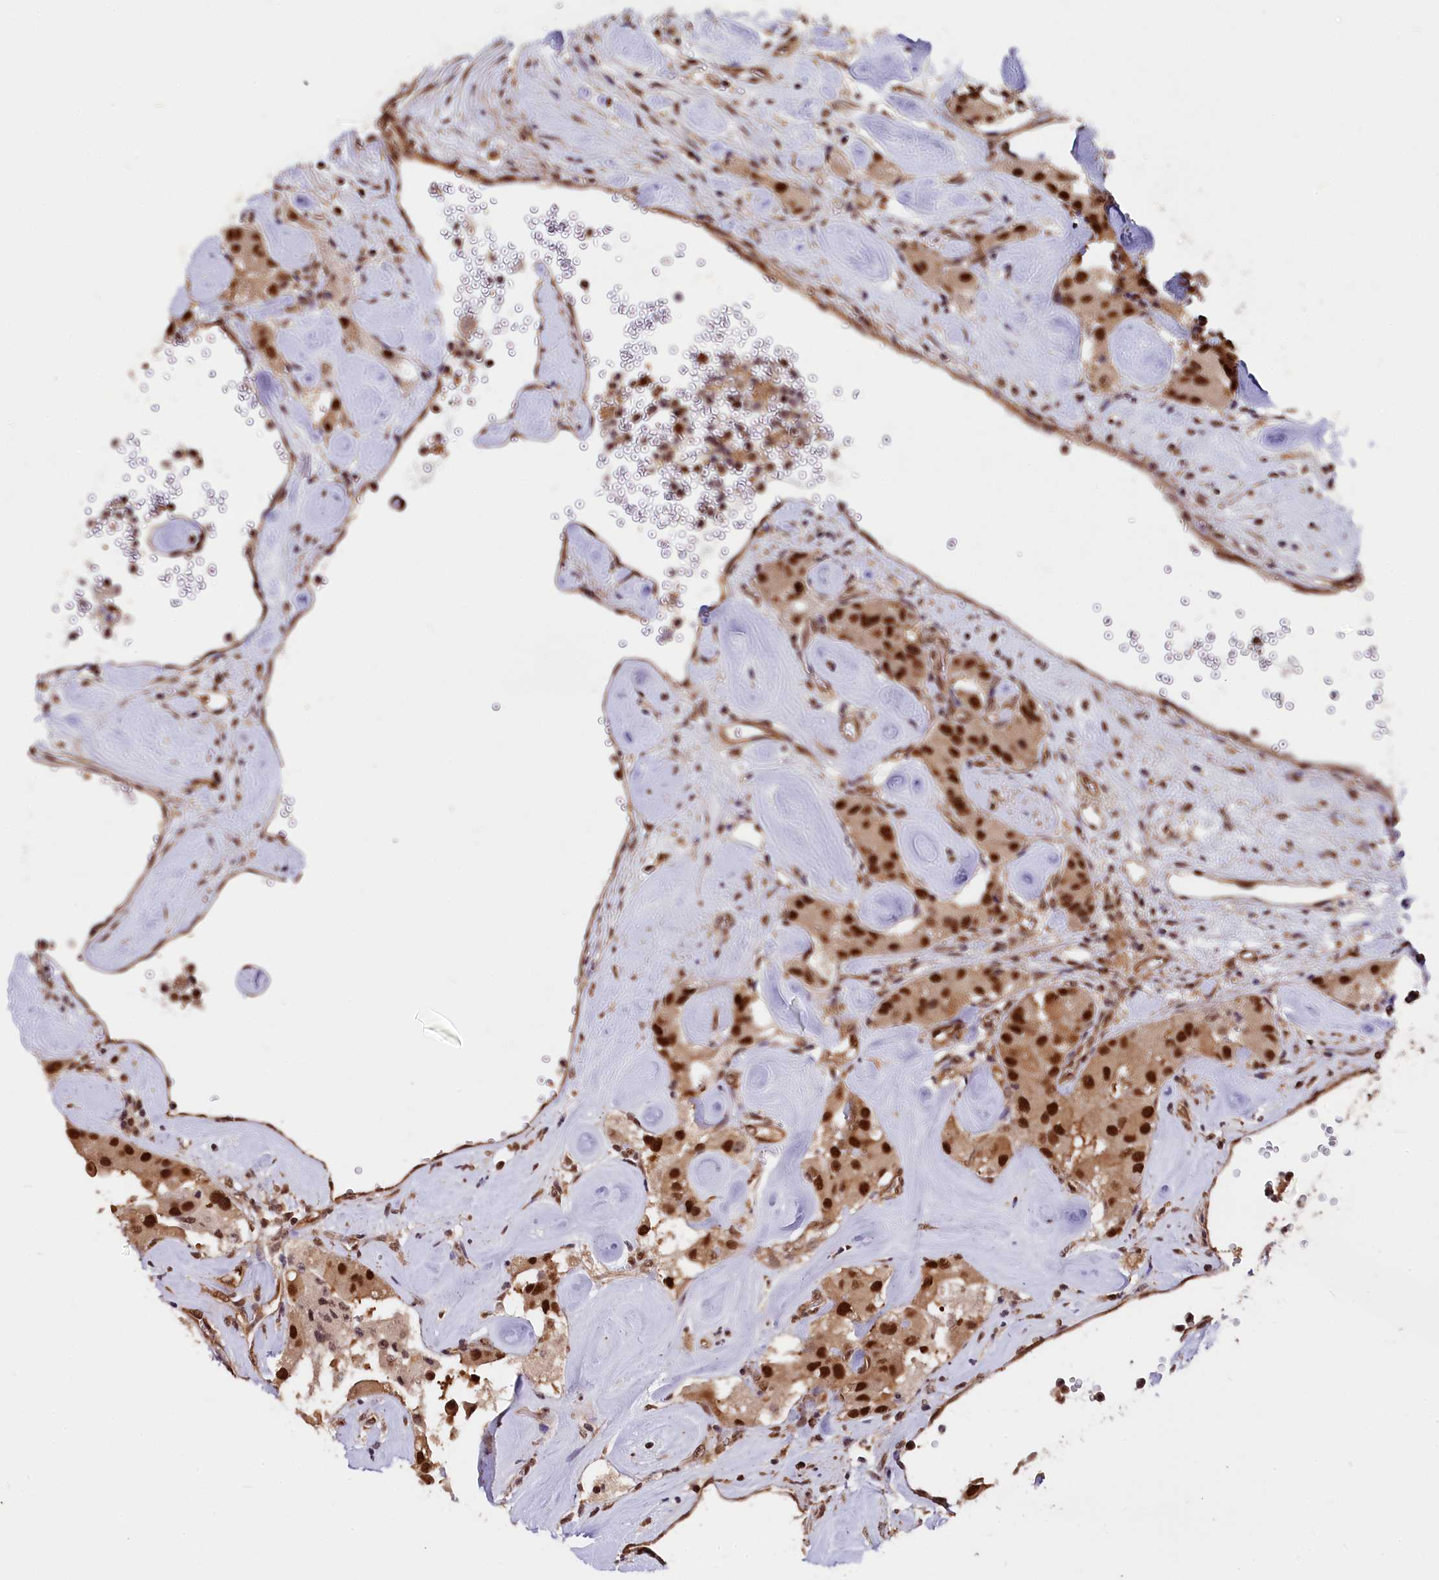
{"staining": {"intensity": "strong", "quantity": ">75%", "location": "nuclear"}, "tissue": "carcinoid", "cell_type": "Tumor cells", "image_type": "cancer", "snomed": [{"axis": "morphology", "description": "Carcinoid, malignant, NOS"}, {"axis": "topography", "description": "Pancreas"}], "caption": "A brown stain shows strong nuclear expression of a protein in human carcinoid (malignant) tumor cells.", "gene": "ADRM1", "patient": {"sex": "male", "age": 41}}